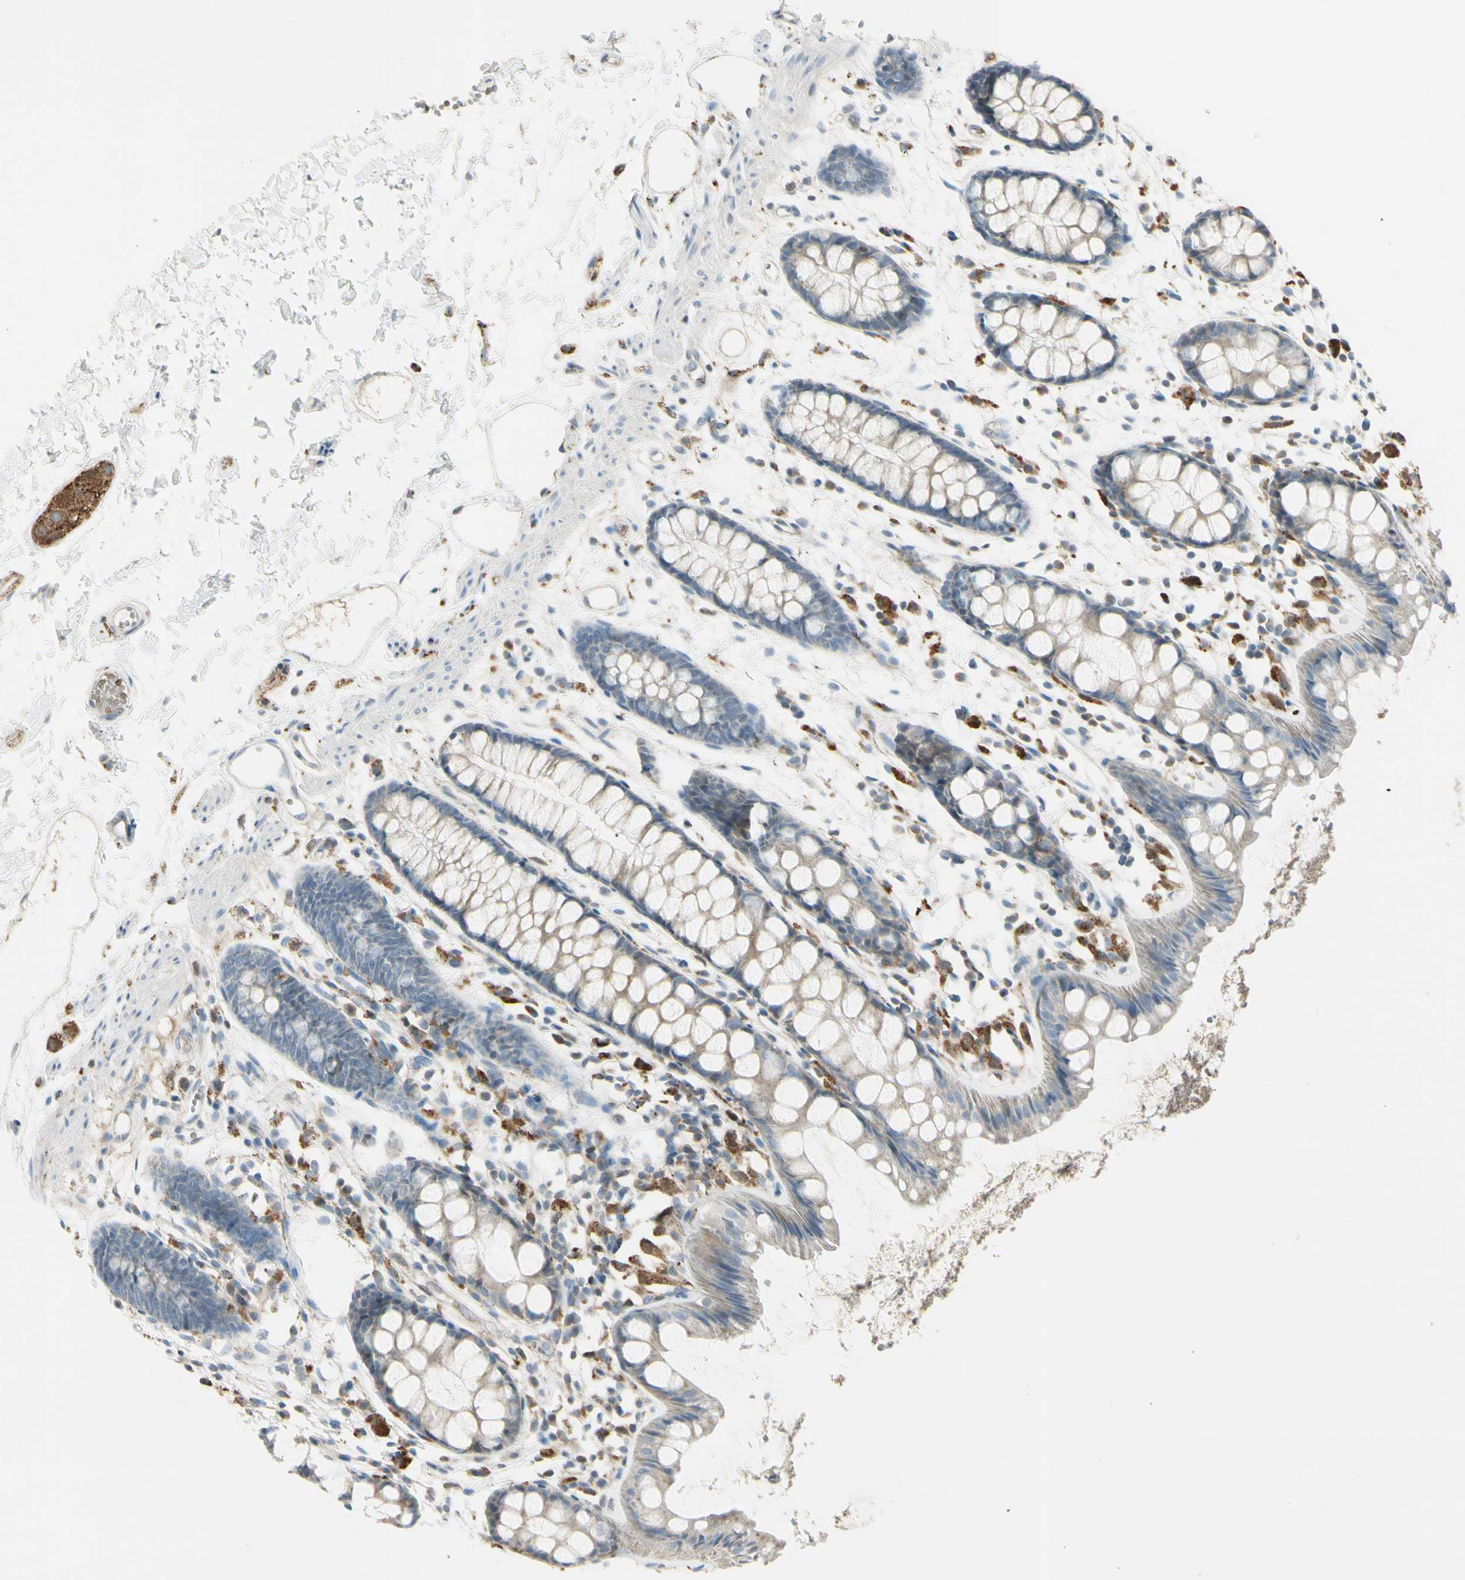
{"staining": {"intensity": "weak", "quantity": ">75%", "location": "cytoplasmic/membranous"}, "tissue": "rectum", "cell_type": "Glandular cells", "image_type": "normal", "snomed": [{"axis": "morphology", "description": "Normal tissue, NOS"}, {"axis": "topography", "description": "Rectum"}], "caption": "IHC of unremarkable rectum exhibits low levels of weak cytoplasmic/membranous expression in about >75% of glandular cells.", "gene": "CYRIB", "patient": {"sex": "female", "age": 66}}